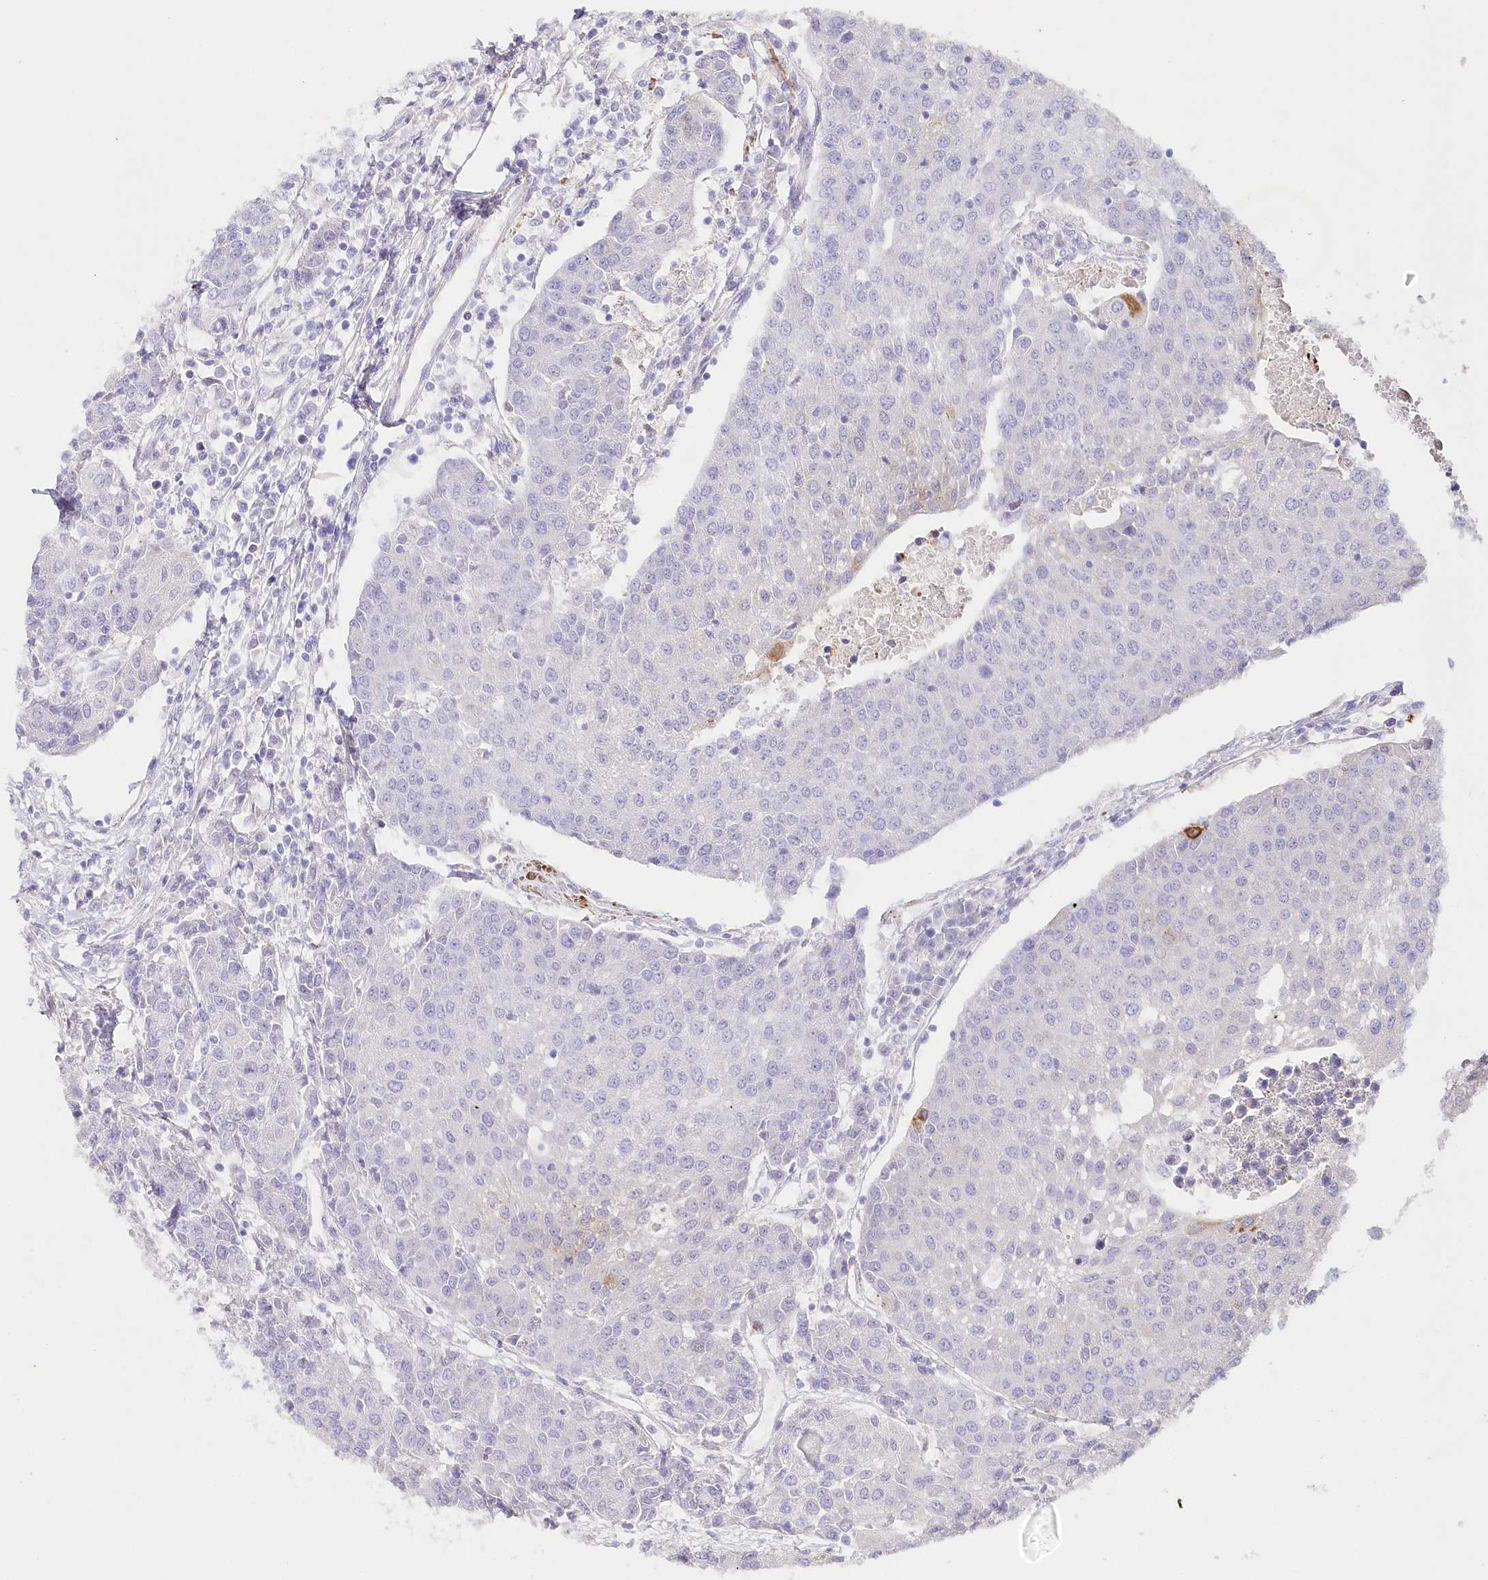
{"staining": {"intensity": "negative", "quantity": "none", "location": "none"}, "tissue": "urothelial cancer", "cell_type": "Tumor cells", "image_type": "cancer", "snomed": [{"axis": "morphology", "description": "Urothelial carcinoma, High grade"}, {"axis": "topography", "description": "Urinary bladder"}], "caption": "Immunohistochemical staining of urothelial carcinoma (high-grade) exhibits no significant staining in tumor cells. (IHC, brightfield microscopy, high magnification).", "gene": "ABRAXAS2", "patient": {"sex": "female", "age": 85}}